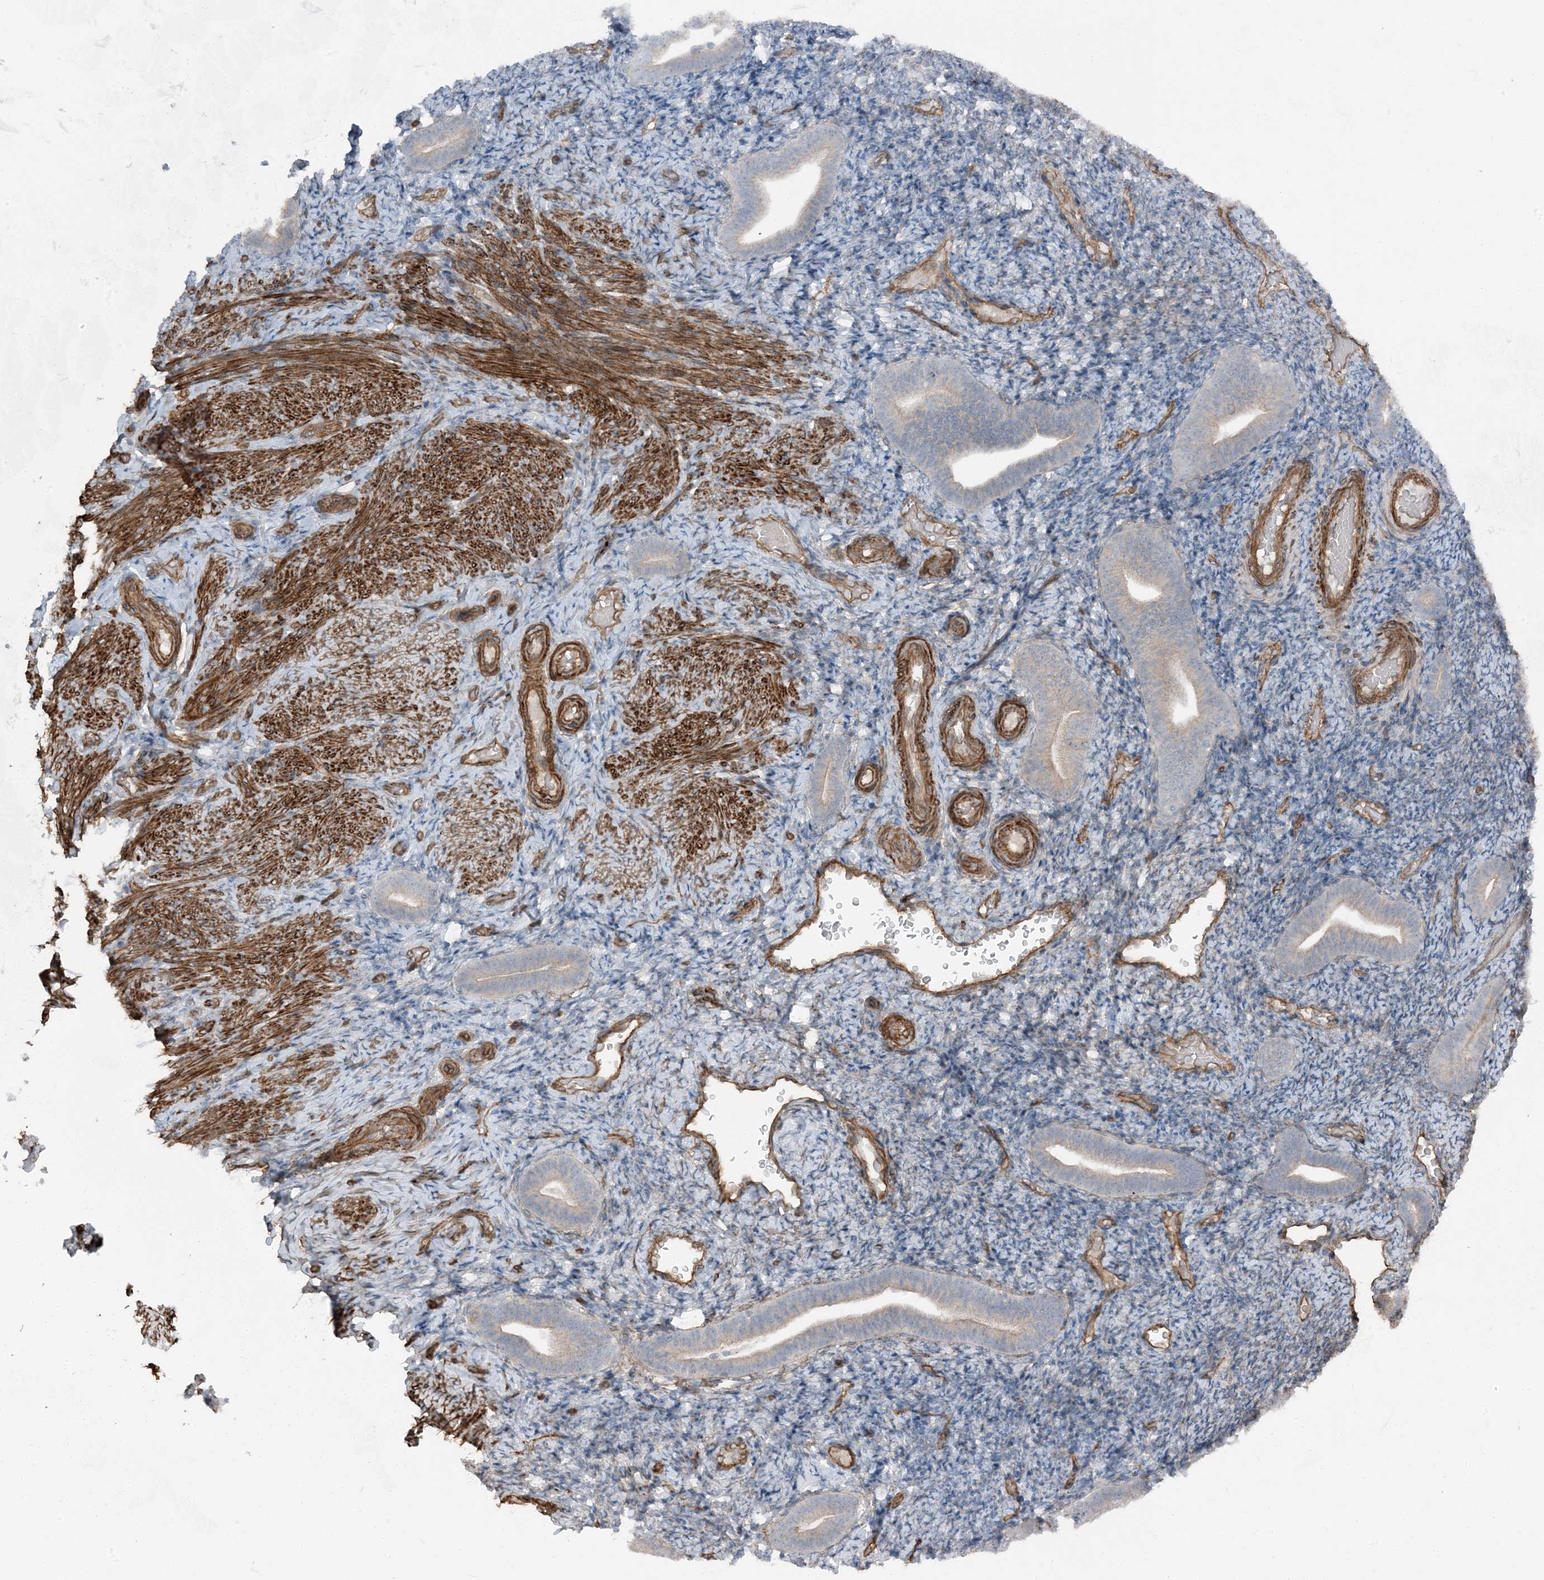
{"staining": {"intensity": "negative", "quantity": "none", "location": "none"}, "tissue": "endometrium", "cell_type": "Cells in endometrial stroma", "image_type": "normal", "snomed": [{"axis": "morphology", "description": "Normal tissue, NOS"}, {"axis": "topography", "description": "Endometrium"}], "caption": "Micrograph shows no protein staining in cells in endometrial stroma of benign endometrium.", "gene": "ZFP90", "patient": {"sex": "female", "age": 51}}